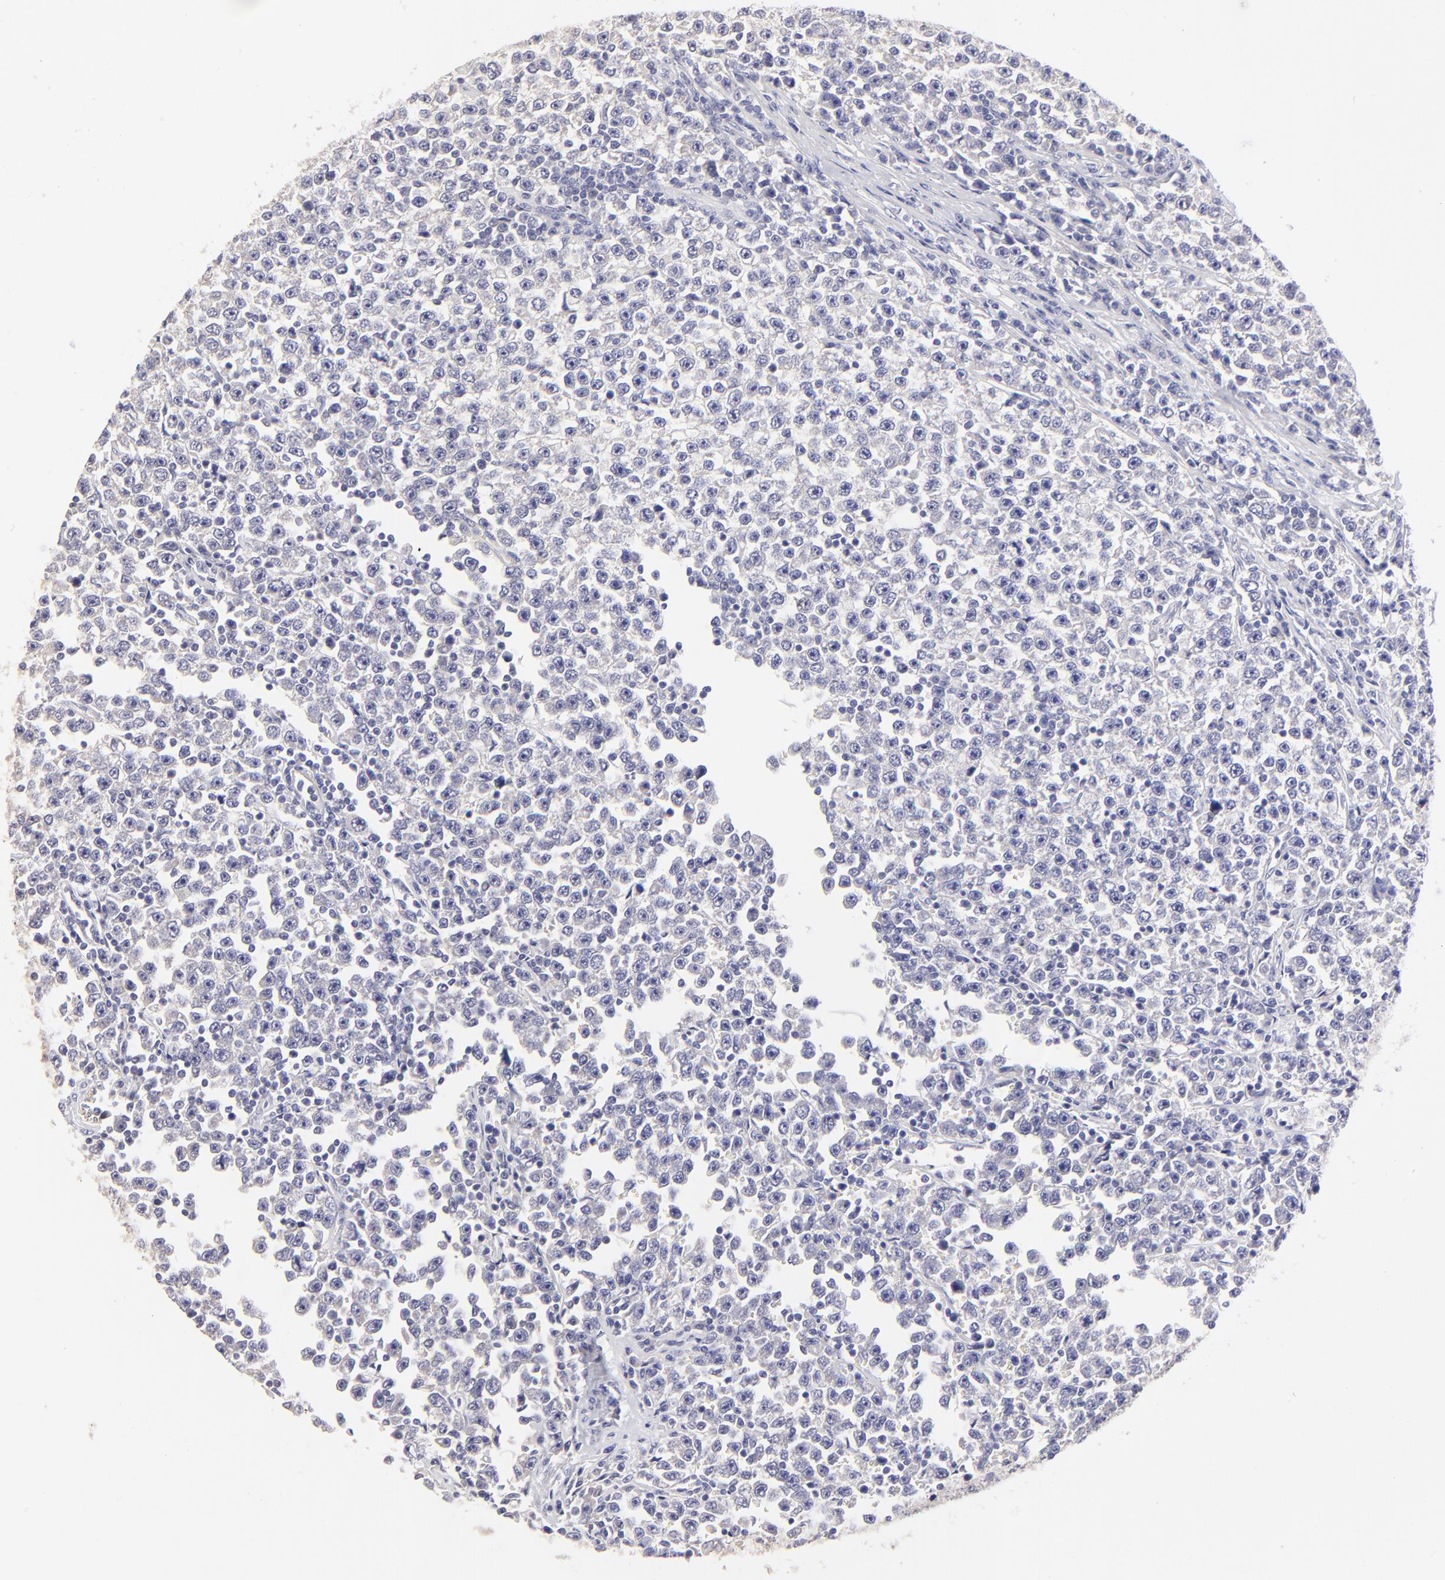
{"staining": {"intensity": "negative", "quantity": "none", "location": "none"}, "tissue": "testis cancer", "cell_type": "Tumor cells", "image_type": "cancer", "snomed": [{"axis": "morphology", "description": "Seminoma, NOS"}, {"axis": "topography", "description": "Testis"}], "caption": "The micrograph reveals no staining of tumor cells in testis seminoma. Nuclei are stained in blue.", "gene": "BTG2", "patient": {"sex": "male", "age": 43}}